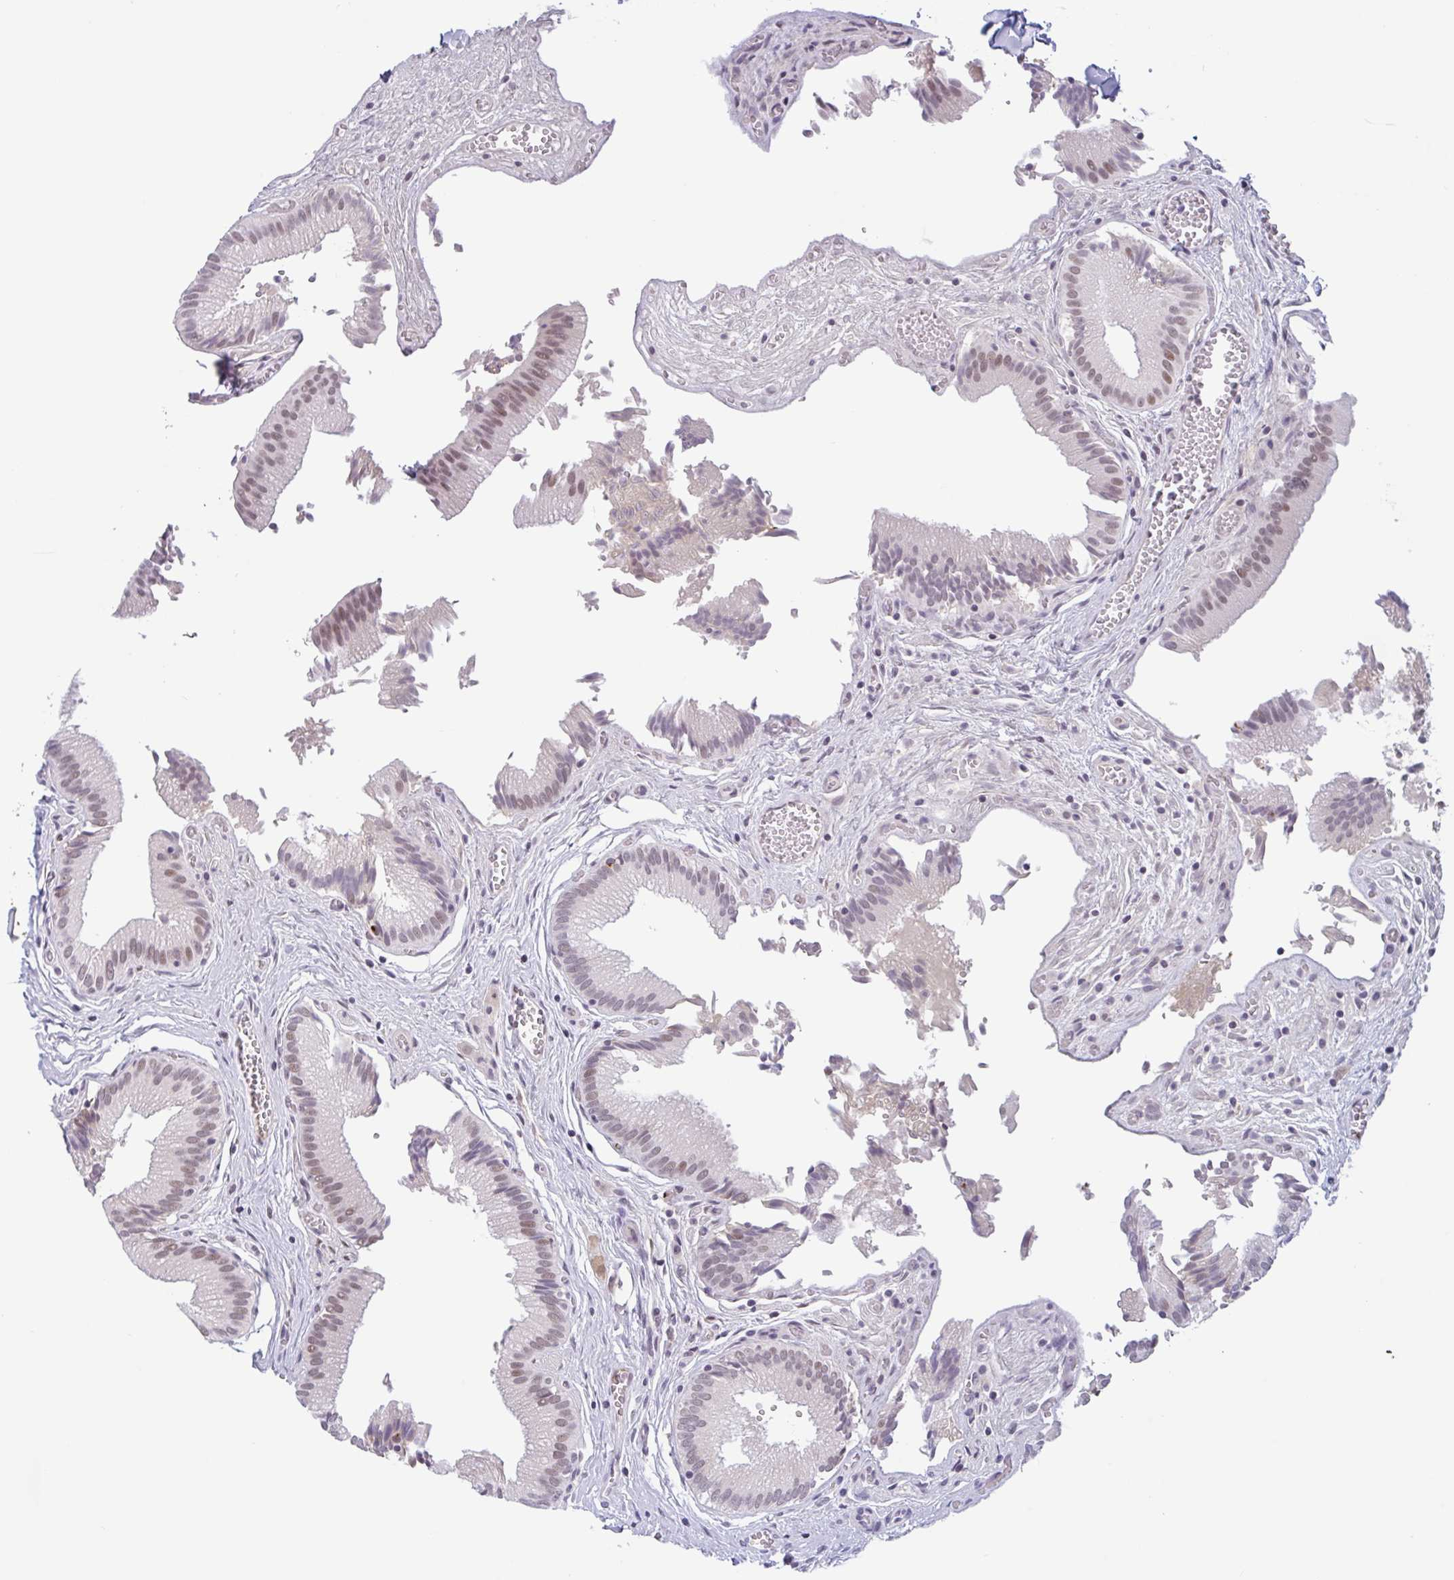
{"staining": {"intensity": "moderate", "quantity": "25%-75%", "location": "nuclear"}, "tissue": "gallbladder", "cell_type": "Glandular cells", "image_type": "normal", "snomed": [{"axis": "morphology", "description": "Normal tissue, NOS"}, {"axis": "topography", "description": "Gallbladder"}], "caption": "High-magnification brightfield microscopy of normal gallbladder stained with DAB (brown) and counterstained with hematoxylin (blue). glandular cells exhibit moderate nuclear staining is appreciated in about25%-75% of cells.", "gene": "PLG", "patient": {"sex": "male", "age": 17}}